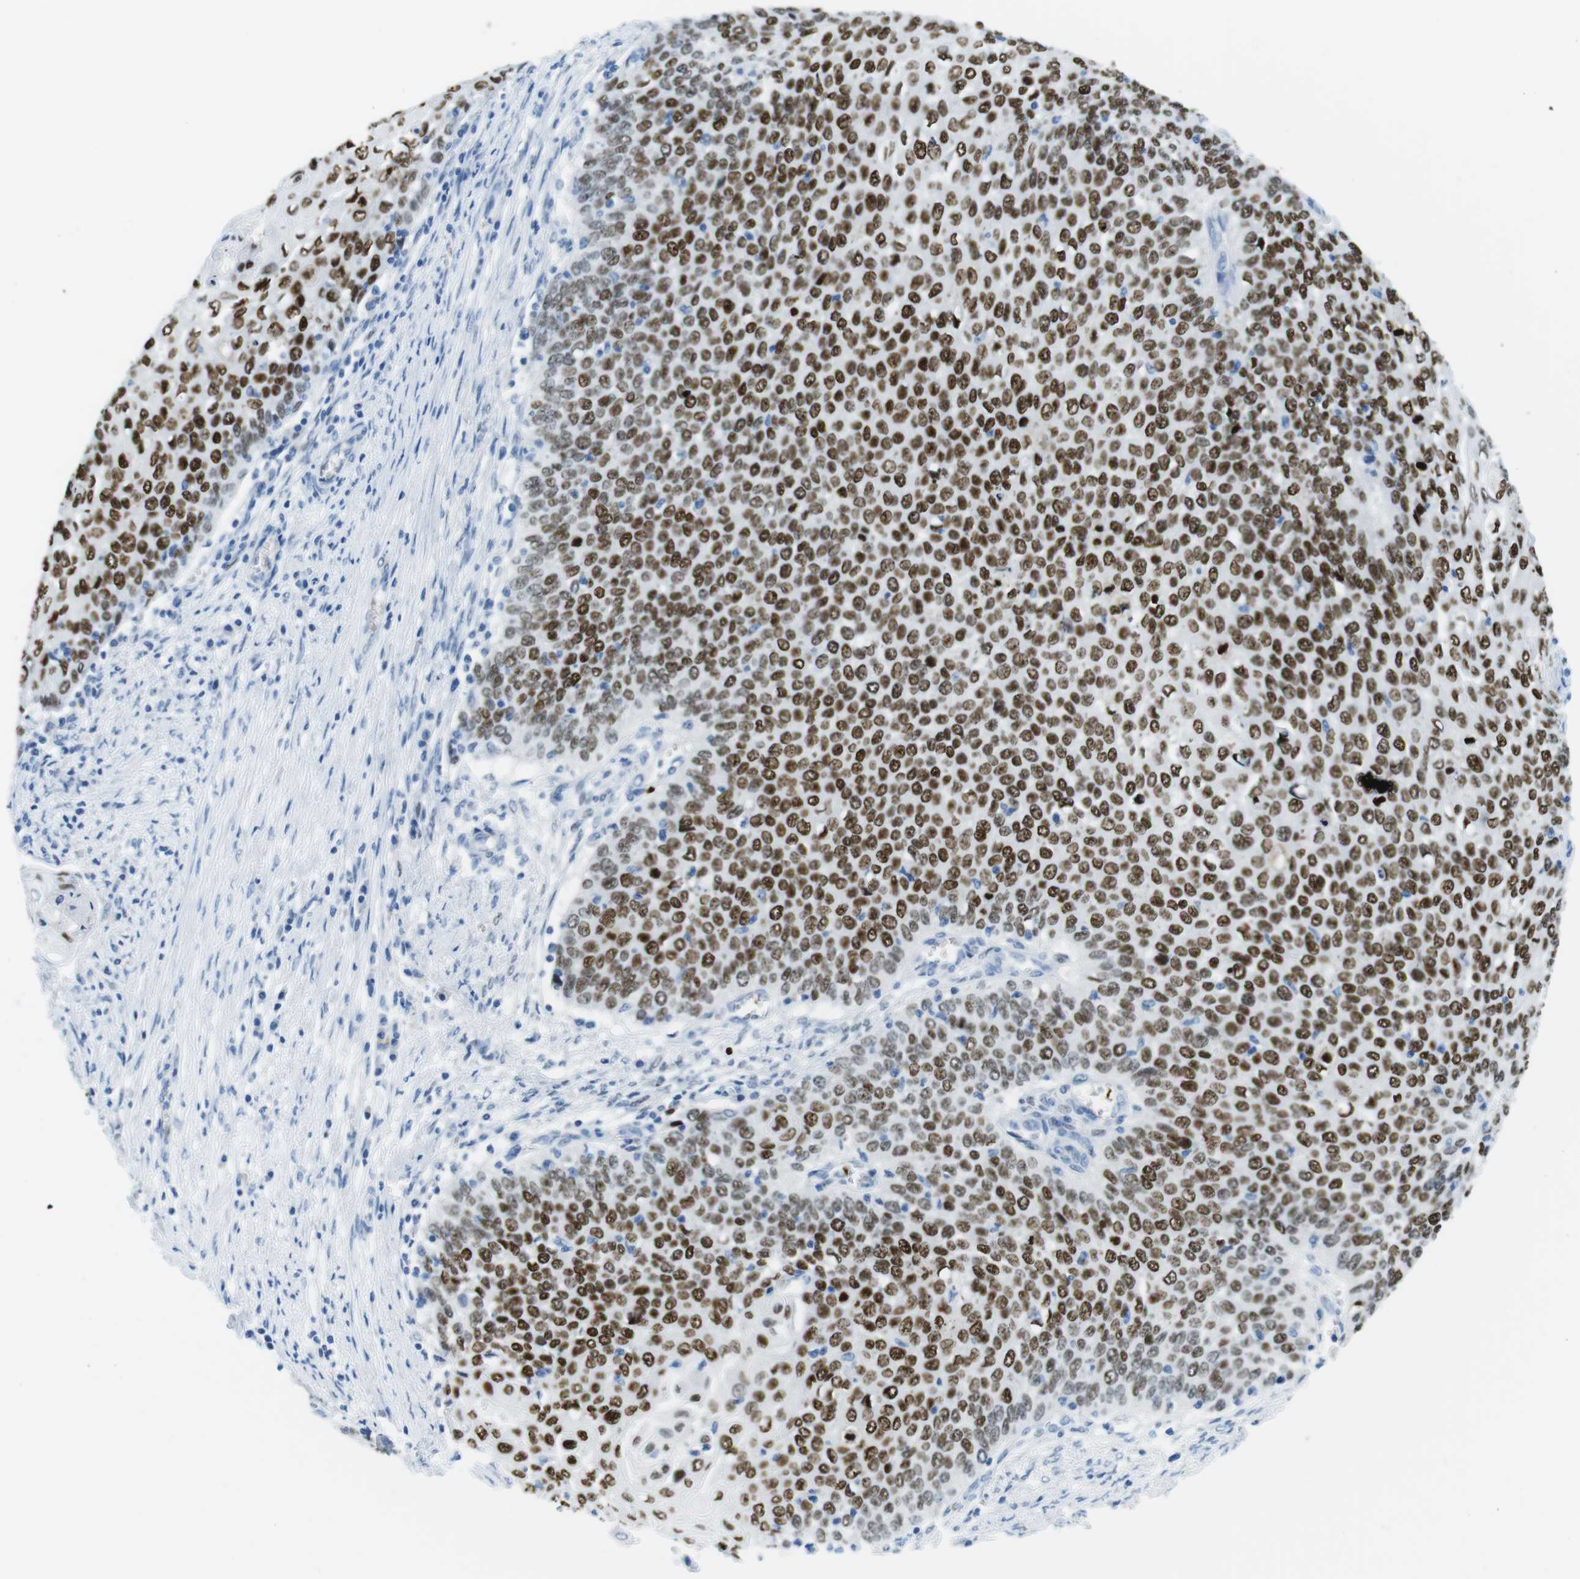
{"staining": {"intensity": "strong", "quantity": ">75%", "location": "nuclear"}, "tissue": "cervical cancer", "cell_type": "Tumor cells", "image_type": "cancer", "snomed": [{"axis": "morphology", "description": "Squamous cell carcinoma, NOS"}, {"axis": "topography", "description": "Cervix"}], "caption": "The image displays immunohistochemical staining of cervical cancer. There is strong nuclear positivity is identified in about >75% of tumor cells.", "gene": "TFAP2C", "patient": {"sex": "female", "age": 39}}